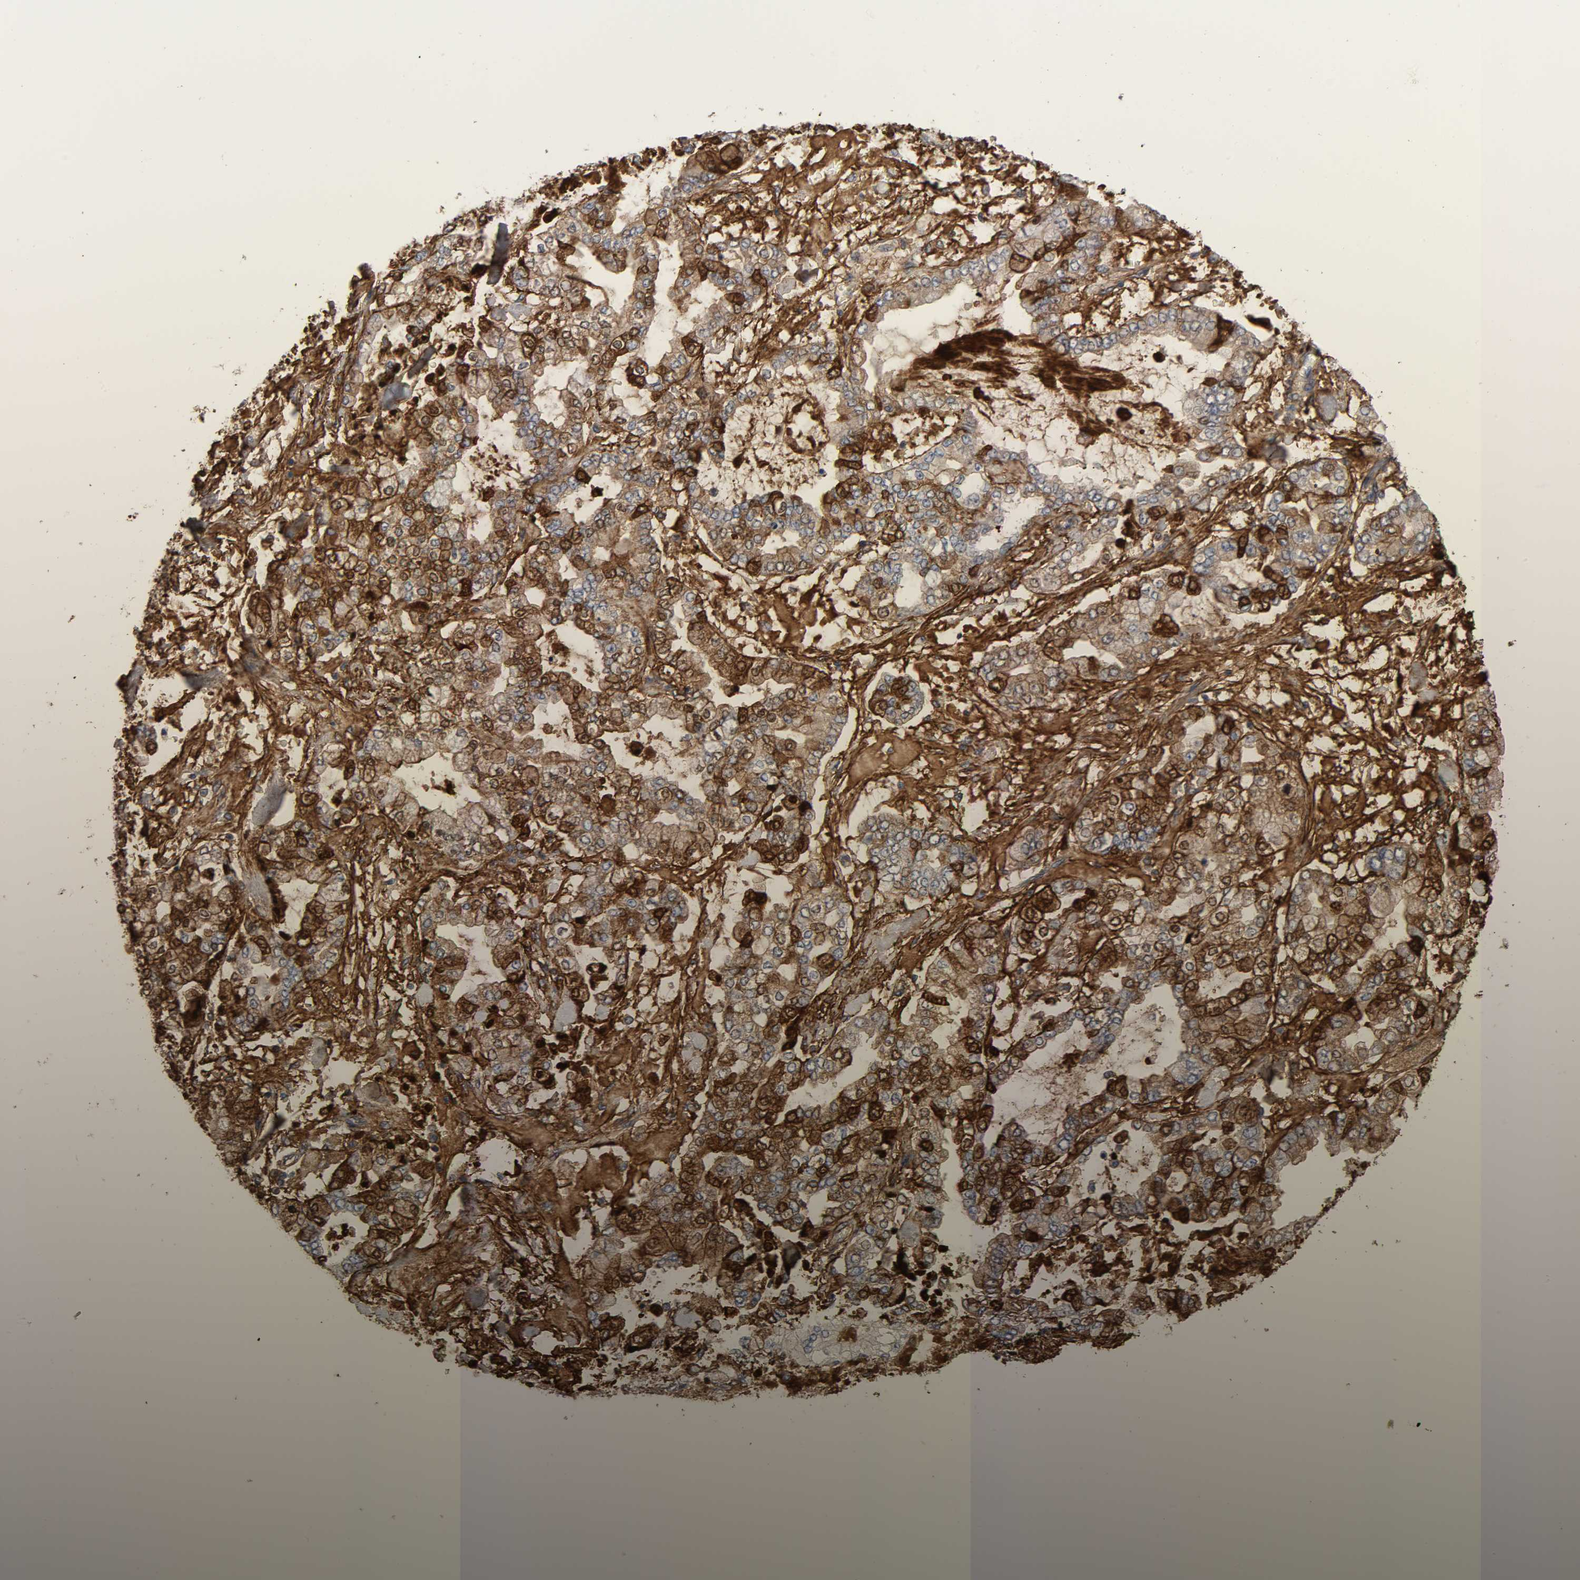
{"staining": {"intensity": "moderate", "quantity": "25%-75%", "location": "cytoplasmic/membranous"}, "tissue": "stomach cancer", "cell_type": "Tumor cells", "image_type": "cancer", "snomed": [{"axis": "morphology", "description": "Normal tissue, NOS"}, {"axis": "morphology", "description": "Adenocarcinoma, NOS"}, {"axis": "topography", "description": "Stomach, upper"}, {"axis": "topography", "description": "Stomach"}], "caption": "Protein staining shows moderate cytoplasmic/membranous expression in about 25%-75% of tumor cells in adenocarcinoma (stomach).", "gene": "FBLN1", "patient": {"sex": "male", "age": 76}}